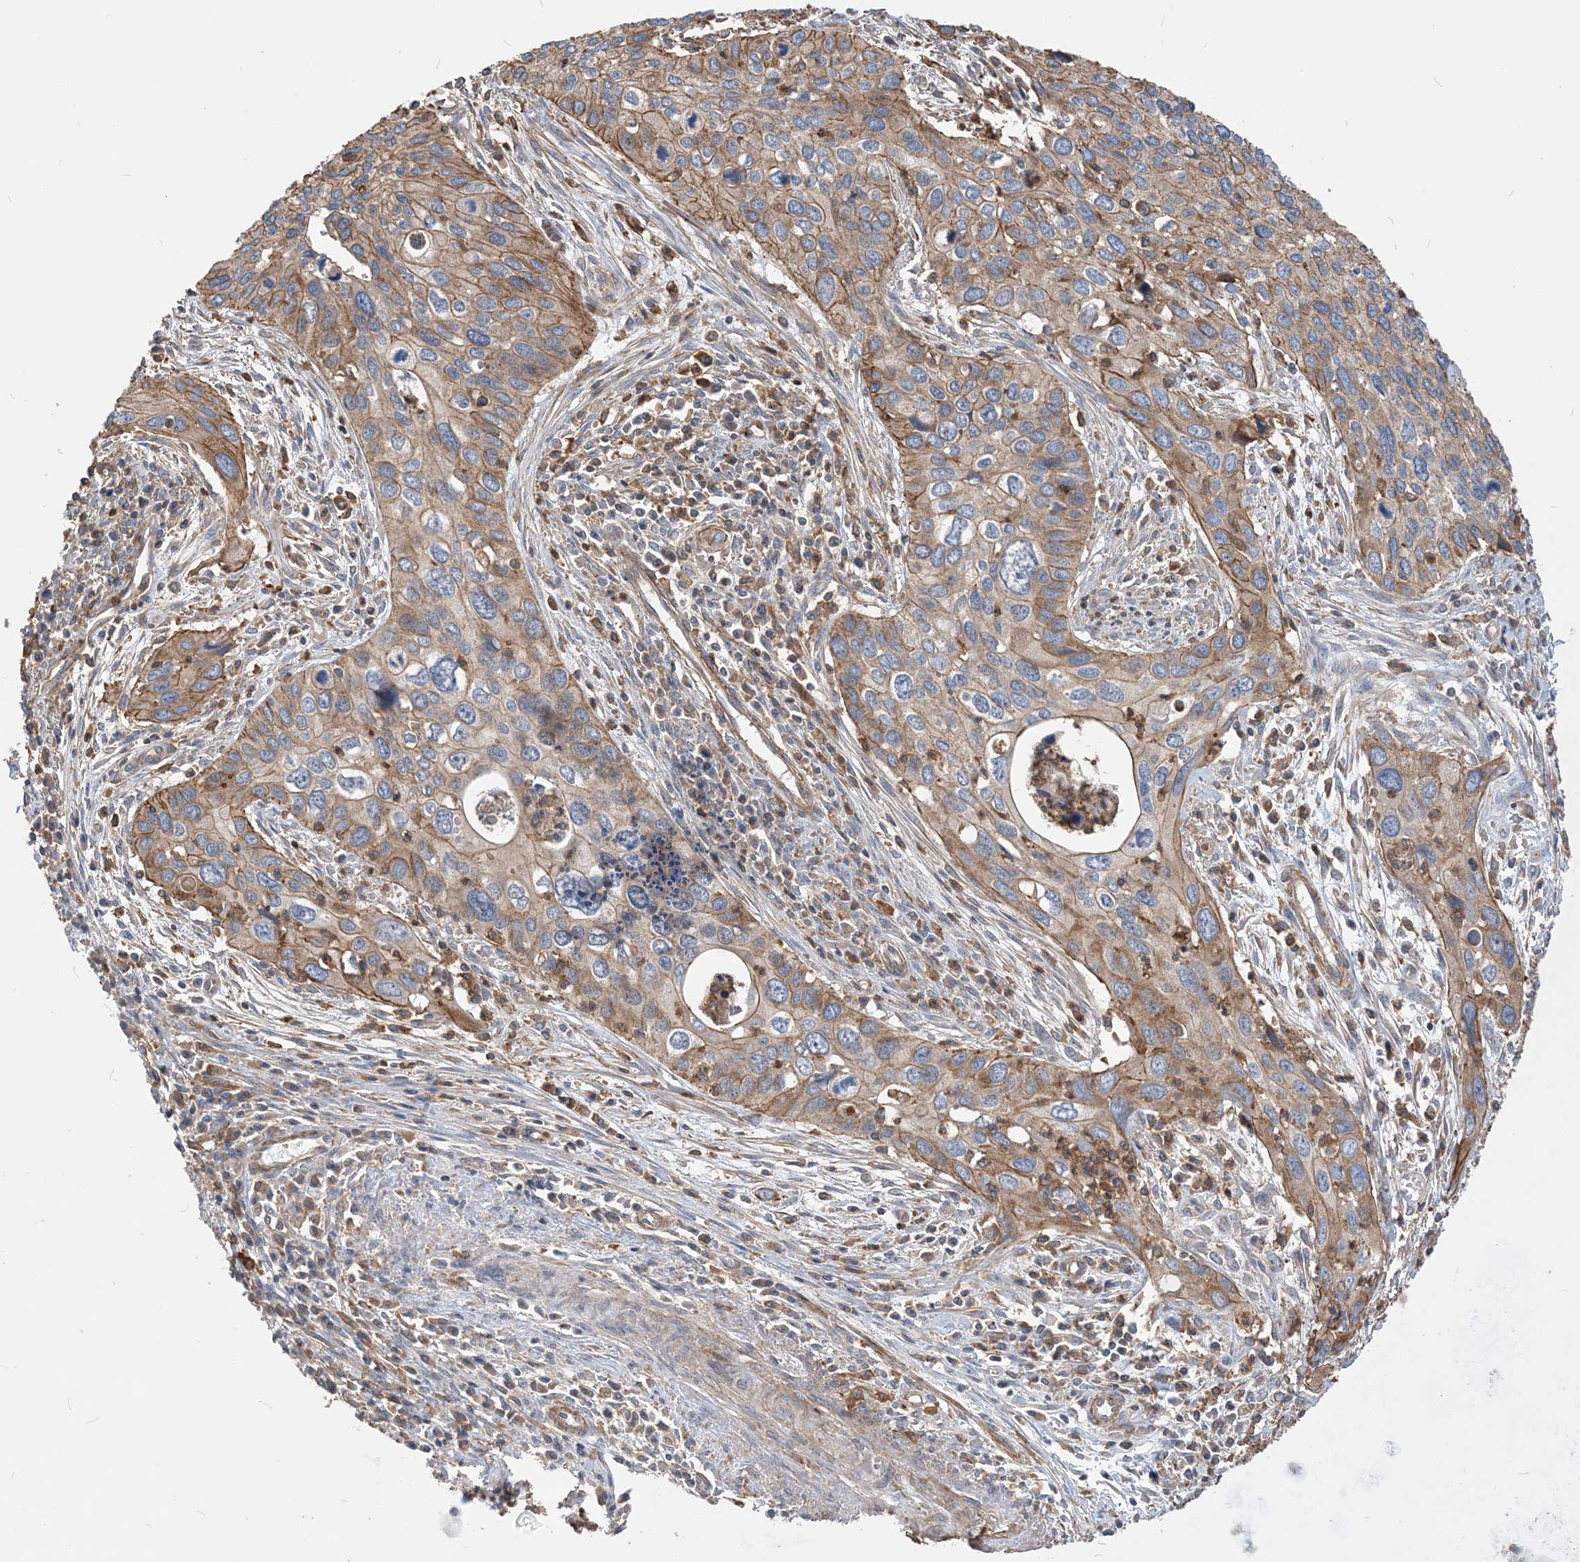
{"staining": {"intensity": "moderate", "quantity": "25%-75%", "location": "cytoplasmic/membranous"}, "tissue": "cervical cancer", "cell_type": "Tumor cells", "image_type": "cancer", "snomed": [{"axis": "morphology", "description": "Squamous cell carcinoma, NOS"}, {"axis": "topography", "description": "Cervix"}], "caption": "A micrograph of squamous cell carcinoma (cervical) stained for a protein reveals moderate cytoplasmic/membranous brown staining in tumor cells.", "gene": "PARVG", "patient": {"sex": "female", "age": 55}}